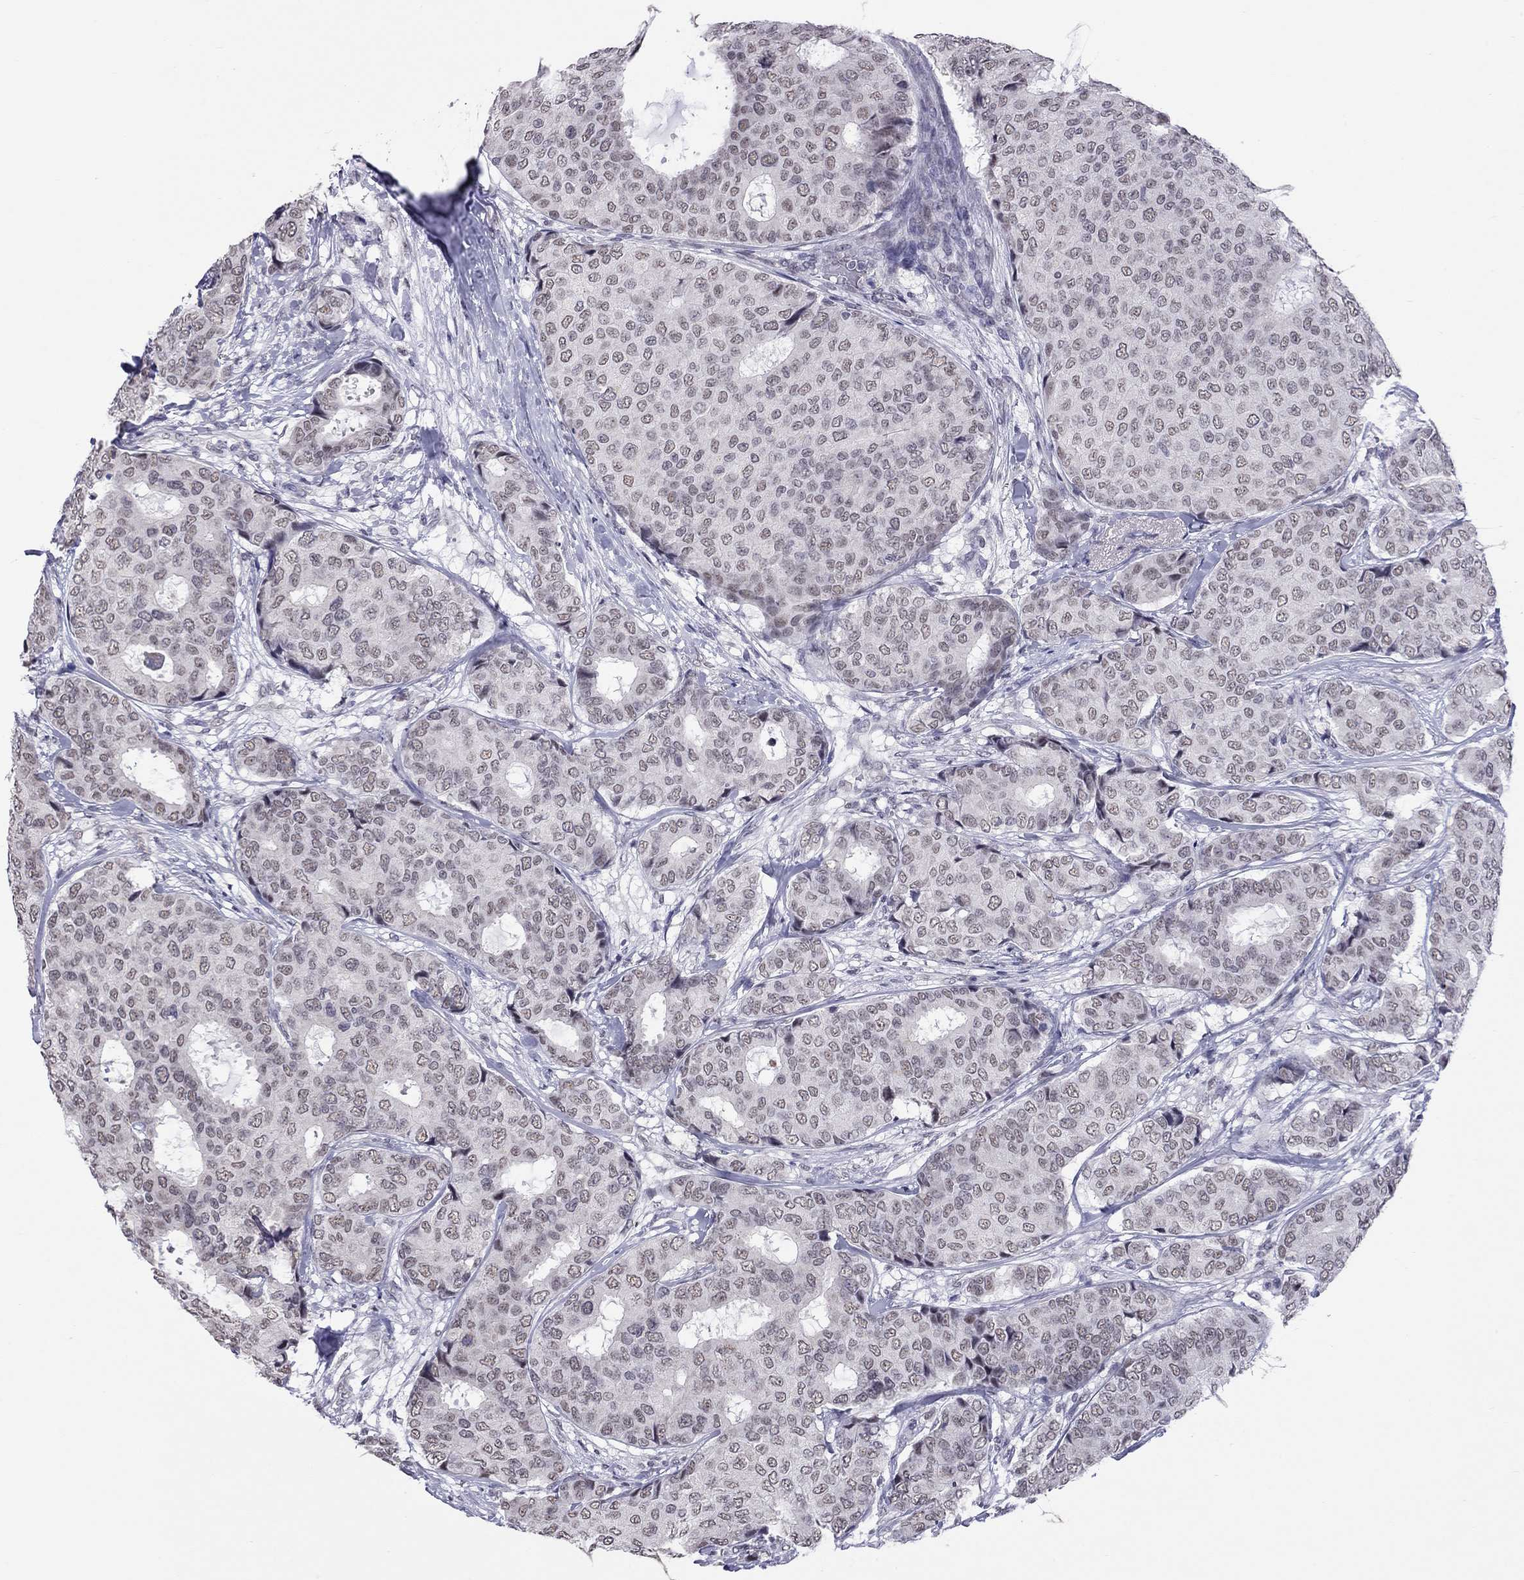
{"staining": {"intensity": "negative", "quantity": "none", "location": "none"}, "tissue": "breast cancer", "cell_type": "Tumor cells", "image_type": "cancer", "snomed": [{"axis": "morphology", "description": "Duct carcinoma"}, {"axis": "topography", "description": "Breast"}], "caption": "Immunohistochemical staining of breast cancer (infiltrating ductal carcinoma) reveals no significant expression in tumor cells.", "gene": "PPP1R3A", "patient": {"sex": "female", "age": 75}}